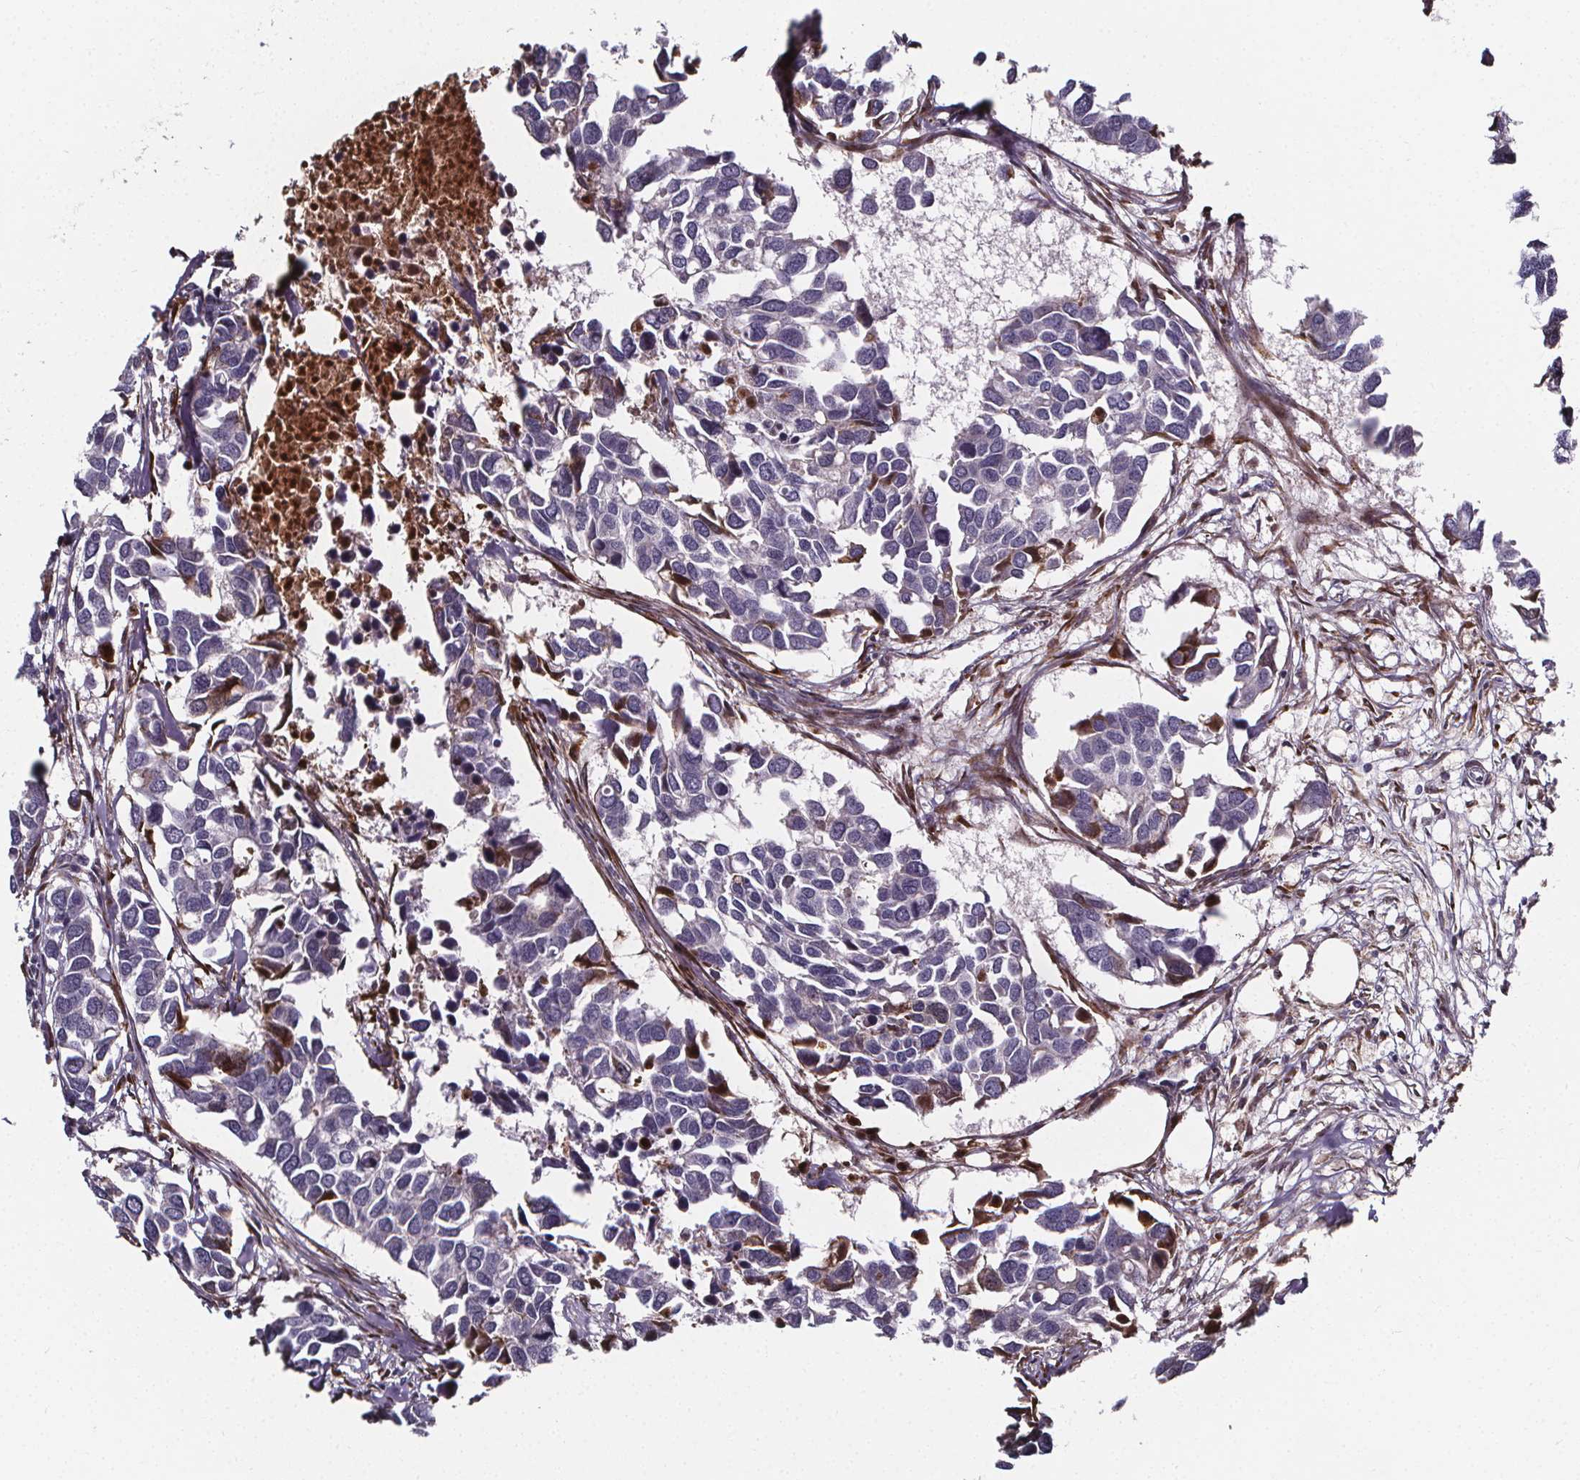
{"staining": {"intensity": "negative", "quantity": "none", "location": "none"}, "tissue": "breast cancer", "cell_type": "Tumor cells", "image_type": "cancer", "snomed": [{"axis": "morphology", "description": "Duct carcinoma"}, {"axis": "topography", "description": "Breast"}], "caption": "This is an immunohistochemistry (IHC) micrograph of human breast invasive ductal carcinoma. There is no staining in tumor cells.", "gene": "AEBP1", "patient": {"sex": "female", "age": 83}}